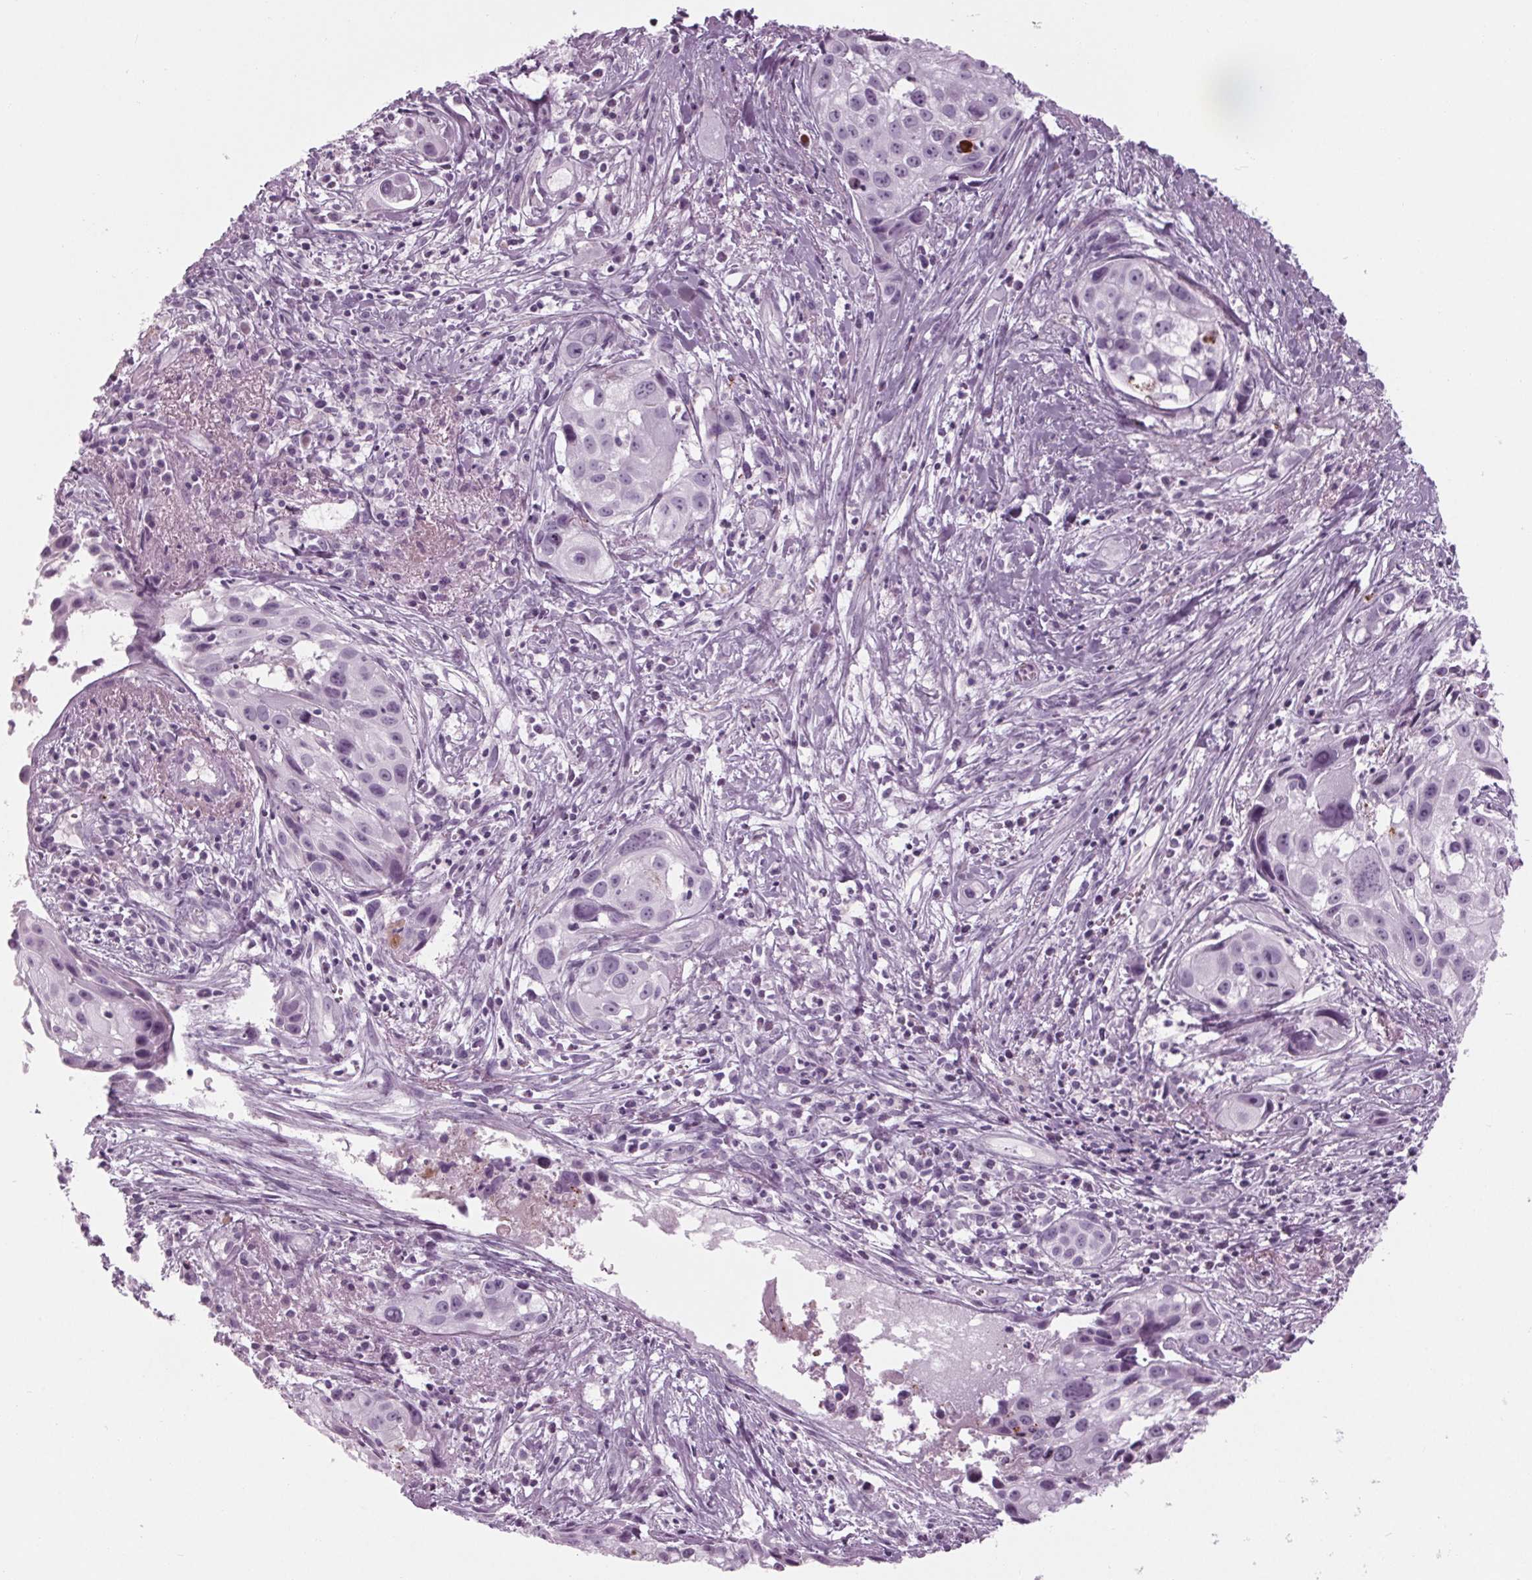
{"staining": {"intensity": "negative", "quantity": "none", "location": "none"}, "tissue": "cervical cancer", "cell_type": "Tumor cells", "image_type": "cancer", "snomed": [{"axis": "morphology", "description": "Squamous cell carcinoma, NOS"}, {"axis": "topography", "description": "Cervix"}], "caption": "An IHC micrograph of cervical cancer (squamous cell carcinoma) is shown. There is no staining in tumor cells of cervical cancer (squamous cell carcinoma). (IHC, brightfield microscopy, high magnification).", "gene": "CYP3A43", "patient": {"sex": "female", "age": 53}}